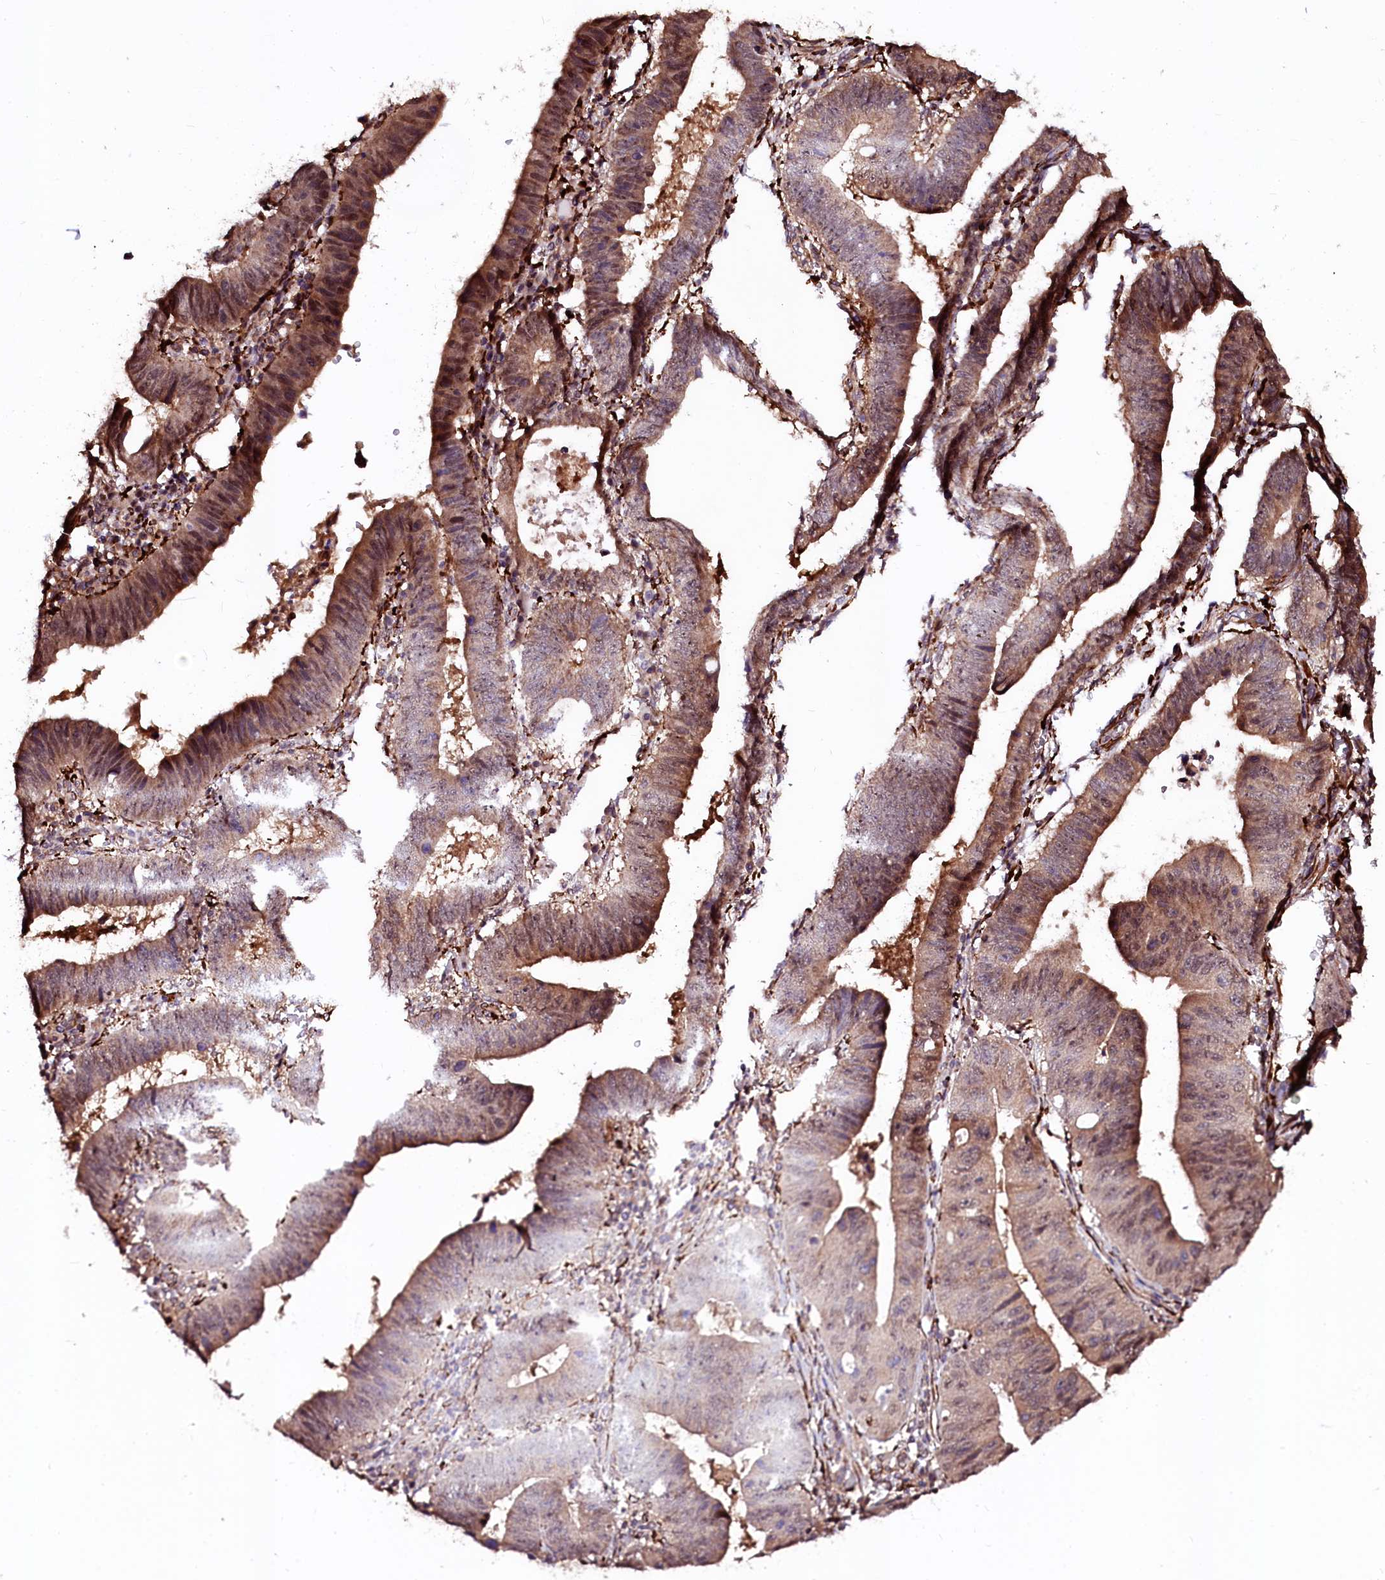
{"staining": {"intensity": "moderate", "quantity": ">75%", "location": "cytoplasmic/membranous,nuclear"}, "tissue": "stomach cancer", "cell_type": "Tumor cells", "image_type": "cancer", "snomed": [{"axis": "morphology", "description": "Adenocarcinoma, NOS"}, {"axis": "topography", "description": "Stomach"}], "caption": "Immunohistochemical staining of human stomach cancer (adenocarcinoma) demonstrates medium levels of moderate cytoplasmic/membranous and nuclear positivity in approximately >75% of tumor cells. (IHC, brightfield microscopy, high magnification).", "gene": "N4BP1", "patient": {"sex": "male", "age": 59}}